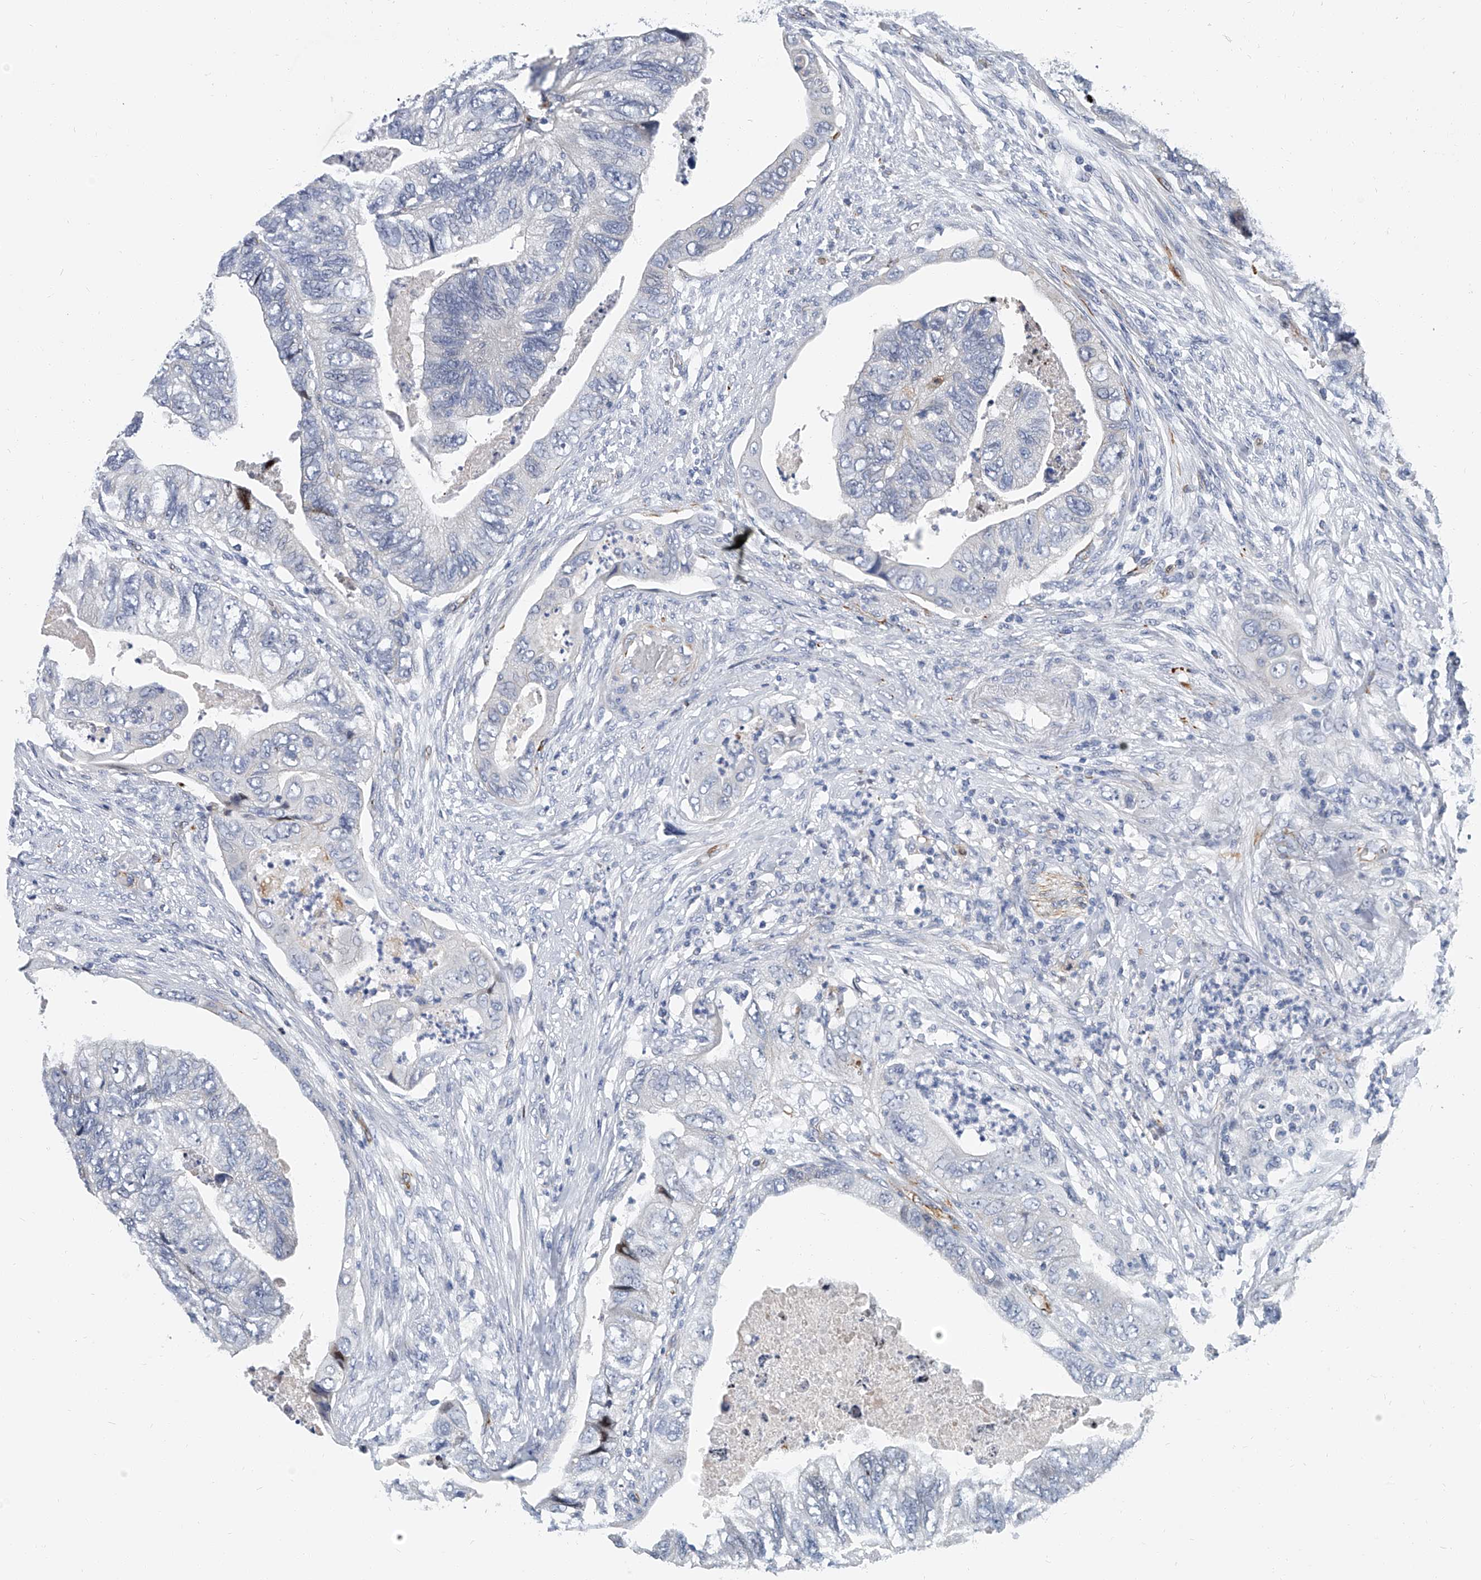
{"staining": {"intensity": "negative", "quantity": "none", "location": "none"}, "tissue": "colorectal cancer", "cell_type": "Tumor cells", "image_type": "cancer", "snomed": [{"axis": "morphology", "description": "Adenocarcinoma, NOS"}, {"axis": "topography", "description": "Rectum"}], "caption": "There is no significant expression in tumor cells of adenocarcinoma (colorectal). The staining was performed using DAB (3,3'-diaminobenzidine) to visualize the protein expression in brown, while the nuclei were stained in blue with hematoxylin (Magnification: 20x).", "gene": "KIRREL1", "patient": {"sex": "male", "age": 63}}